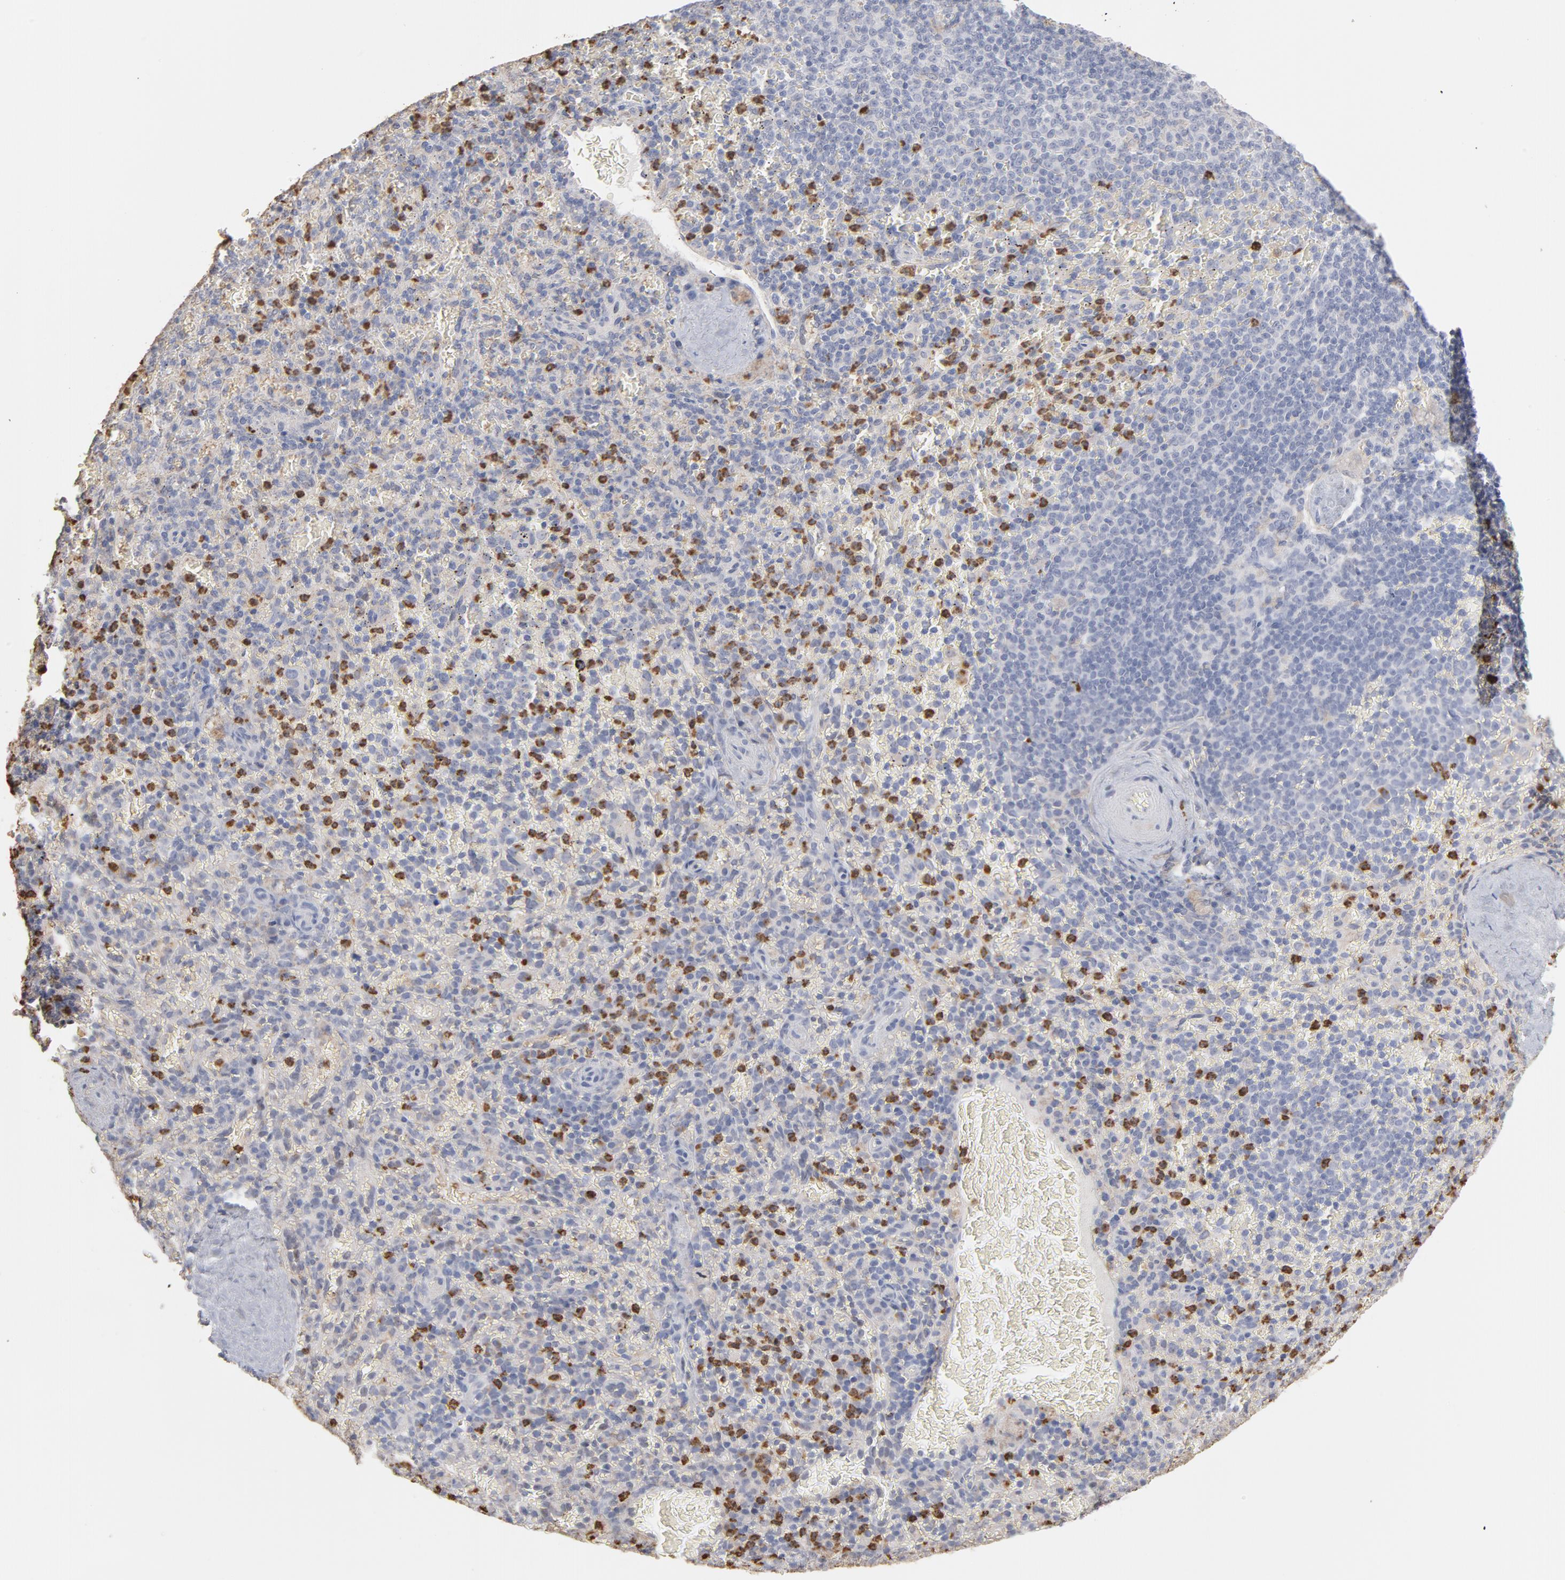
{"staining": {"intensity": "strong", "quantity": "<25%", "location": "cytoplasmic/membranous"}, "tissue": "spleen", "cell_type": "Cells in red pulp", "image_type": "normal", "snomed": [{"axis": "morphology", "description": "Normal tissue, NOS"}, {"axis": "topography", "description": "Spleen"}], "caption": "Protein staining displays strong cytoplasmic/membranous expression in about <25% of cells in red pulp in benign spleen. The staining was performed using DAB (3,3'-diaminobenzidine), with brown indicating positive protein expression. Nuclei are stained blue with hematoxylin.", "gene": "PNMA1", "patient": {"sex": "female", "age": 50}}